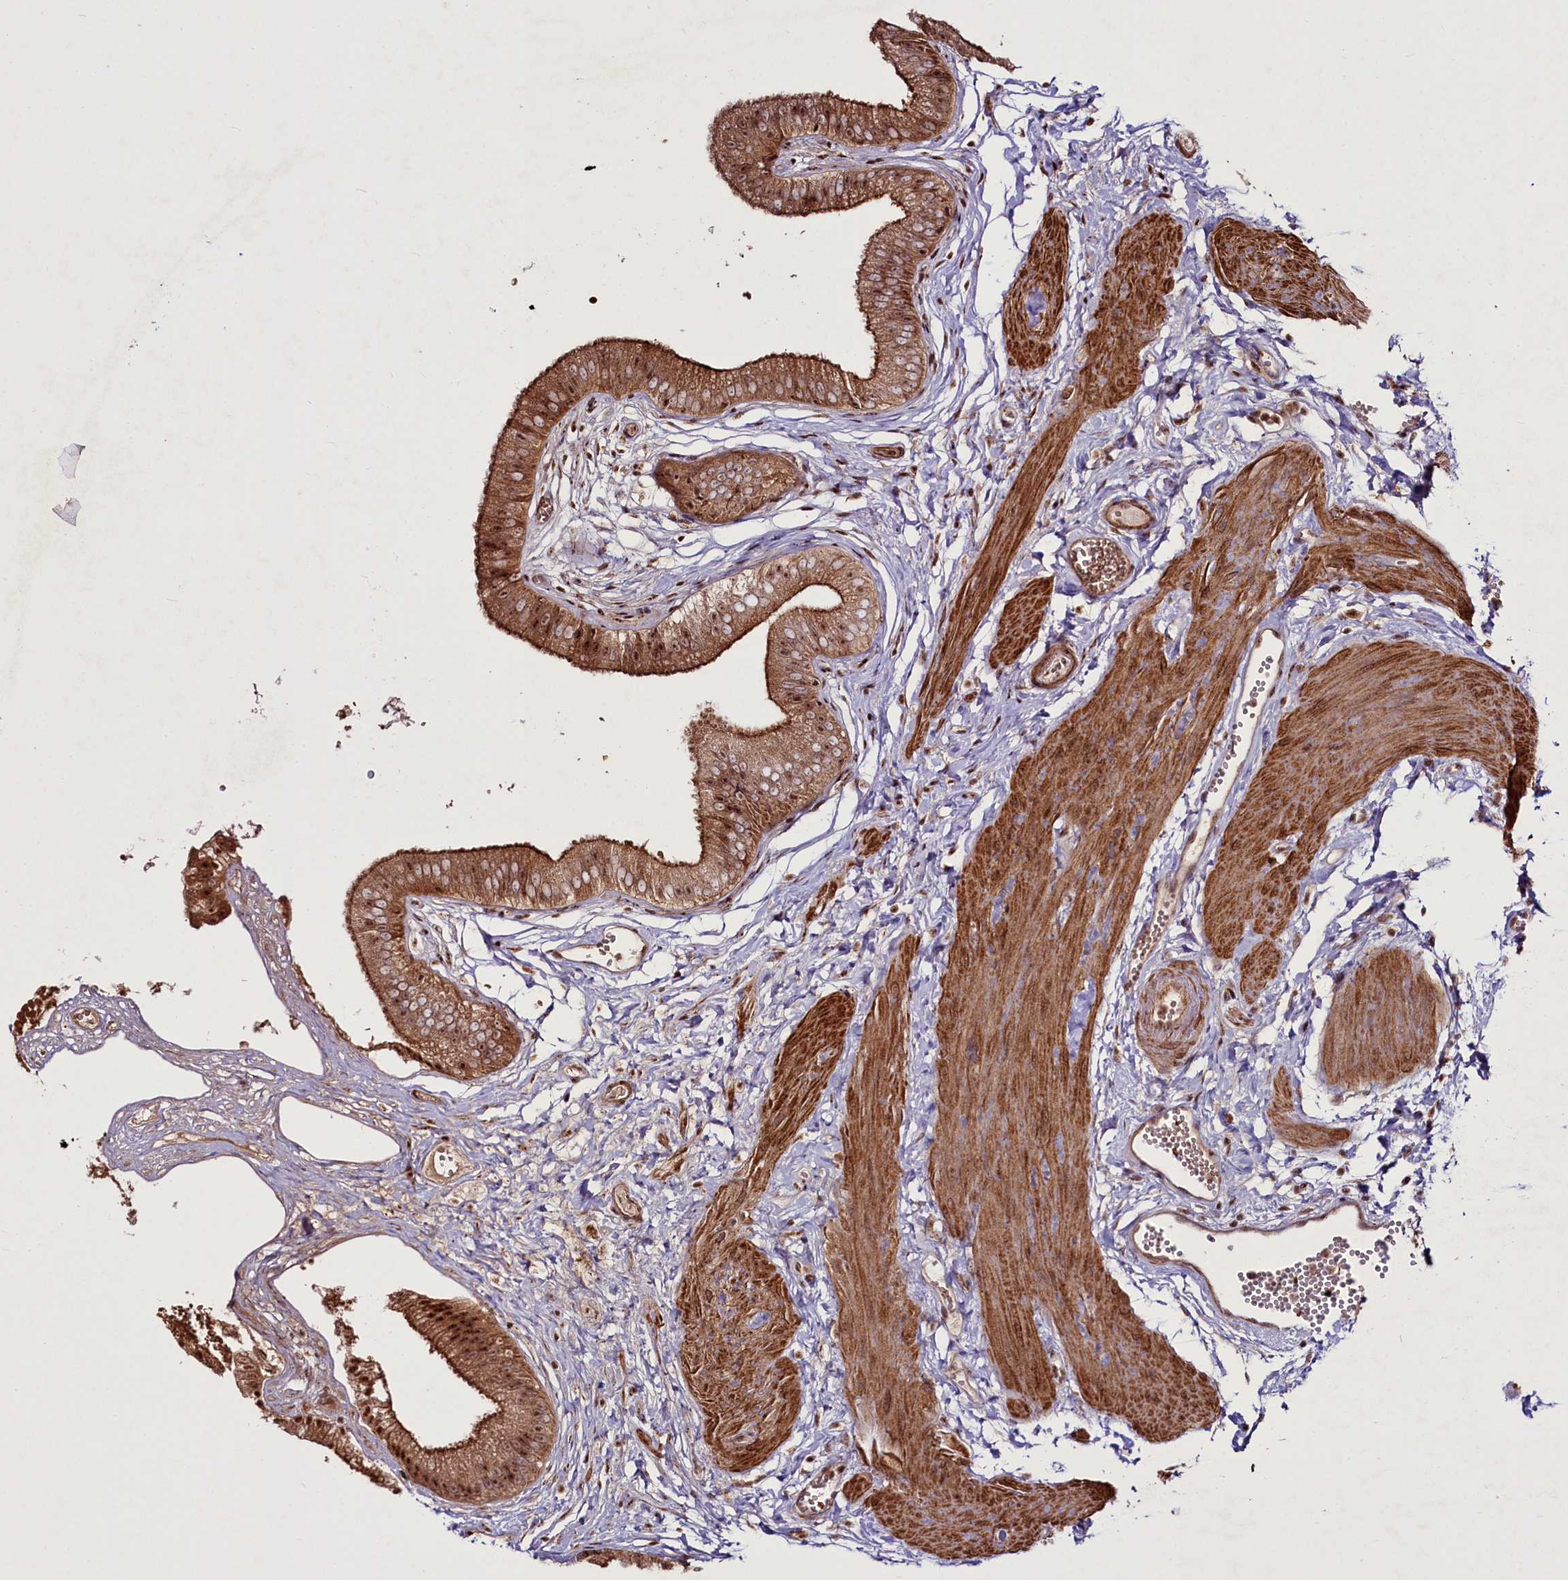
{"staining": {"intensity": "moderate", "quantity": "25%-75%", "location": "cytoplasmic/membranous,nuclear"}, "tissue": "gallbladder", "cell_type": "Glandular cells", "image_type": "normal", "snomed": [{"axis": "morphology", "description": "Normal tissue, NOS"}, {"axis": "topography", "description": "Gallbladder"}], "caption": "Gallbladder stained for a protein (brown) exhibits moderate cytoplasmic/membranous,nuclear positive staining in approximately 25%-75% of glandular cells.", "gene": "SUSD3", "patient": {"sex": "female", "age": 54}}